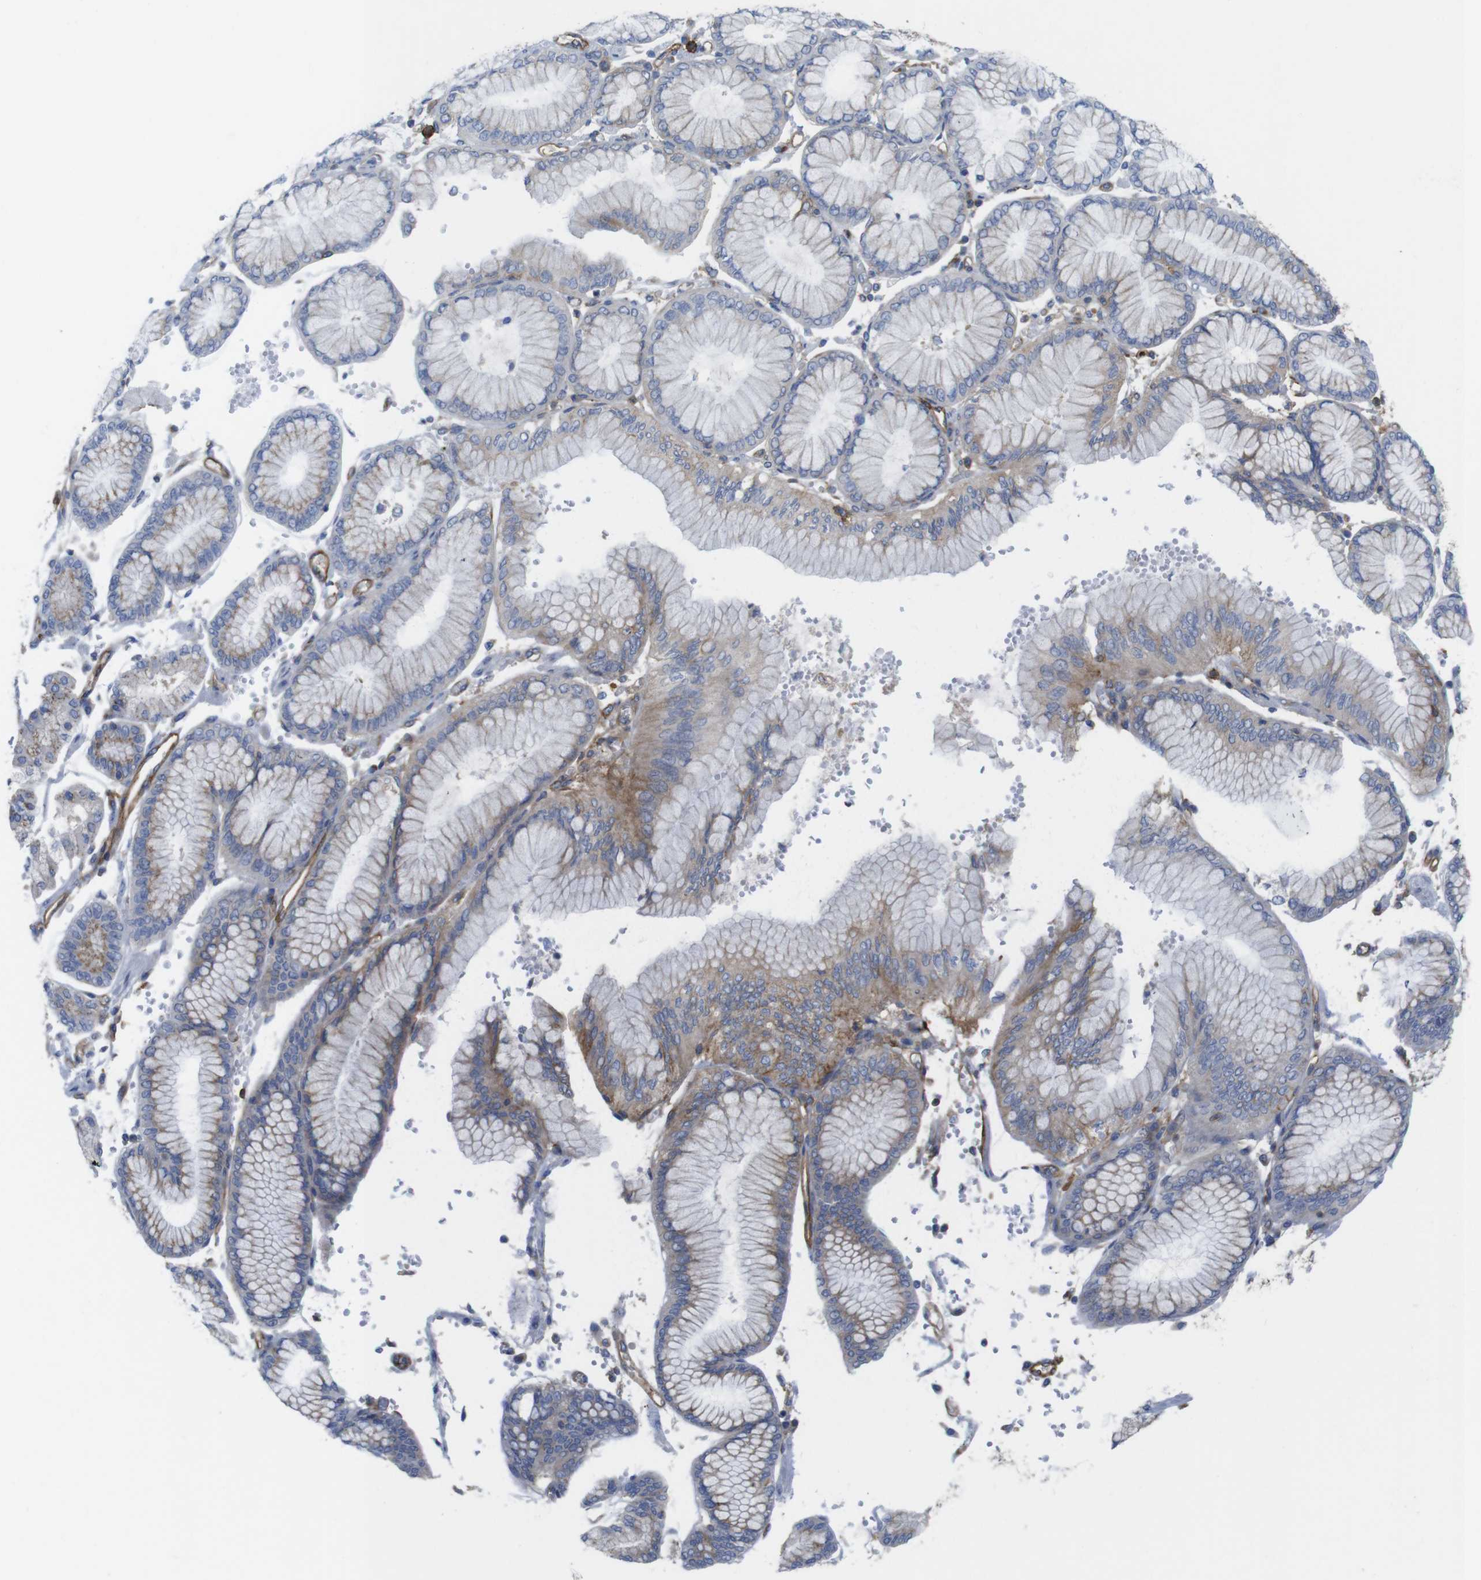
{"staining": {"intensity": "negative", "quantity": "none", "location": "none"}, "tissue": "stomach cancer", "cell_type": "Tumor cells", "image_type": "cancer", "snomed": [{"axis": "morphology", "description": "Adenocarcinoma, NOS"}, {"axis": "topography", "description": "Stomach"}], "caption": "IHC micrograph of adenocarcinoma (stomach) stained for a protein (brown), which demonstrates no expression in tumor cells. Brightfield microscopy of immunohistochemistry (IHC) stained with DAB (3,3'-diaminobenzidine) (brown) and hematoxylin (blue), captured at high magnification.", "gene": "CCR6", "patient": {"sex": "male", "age": 76}}